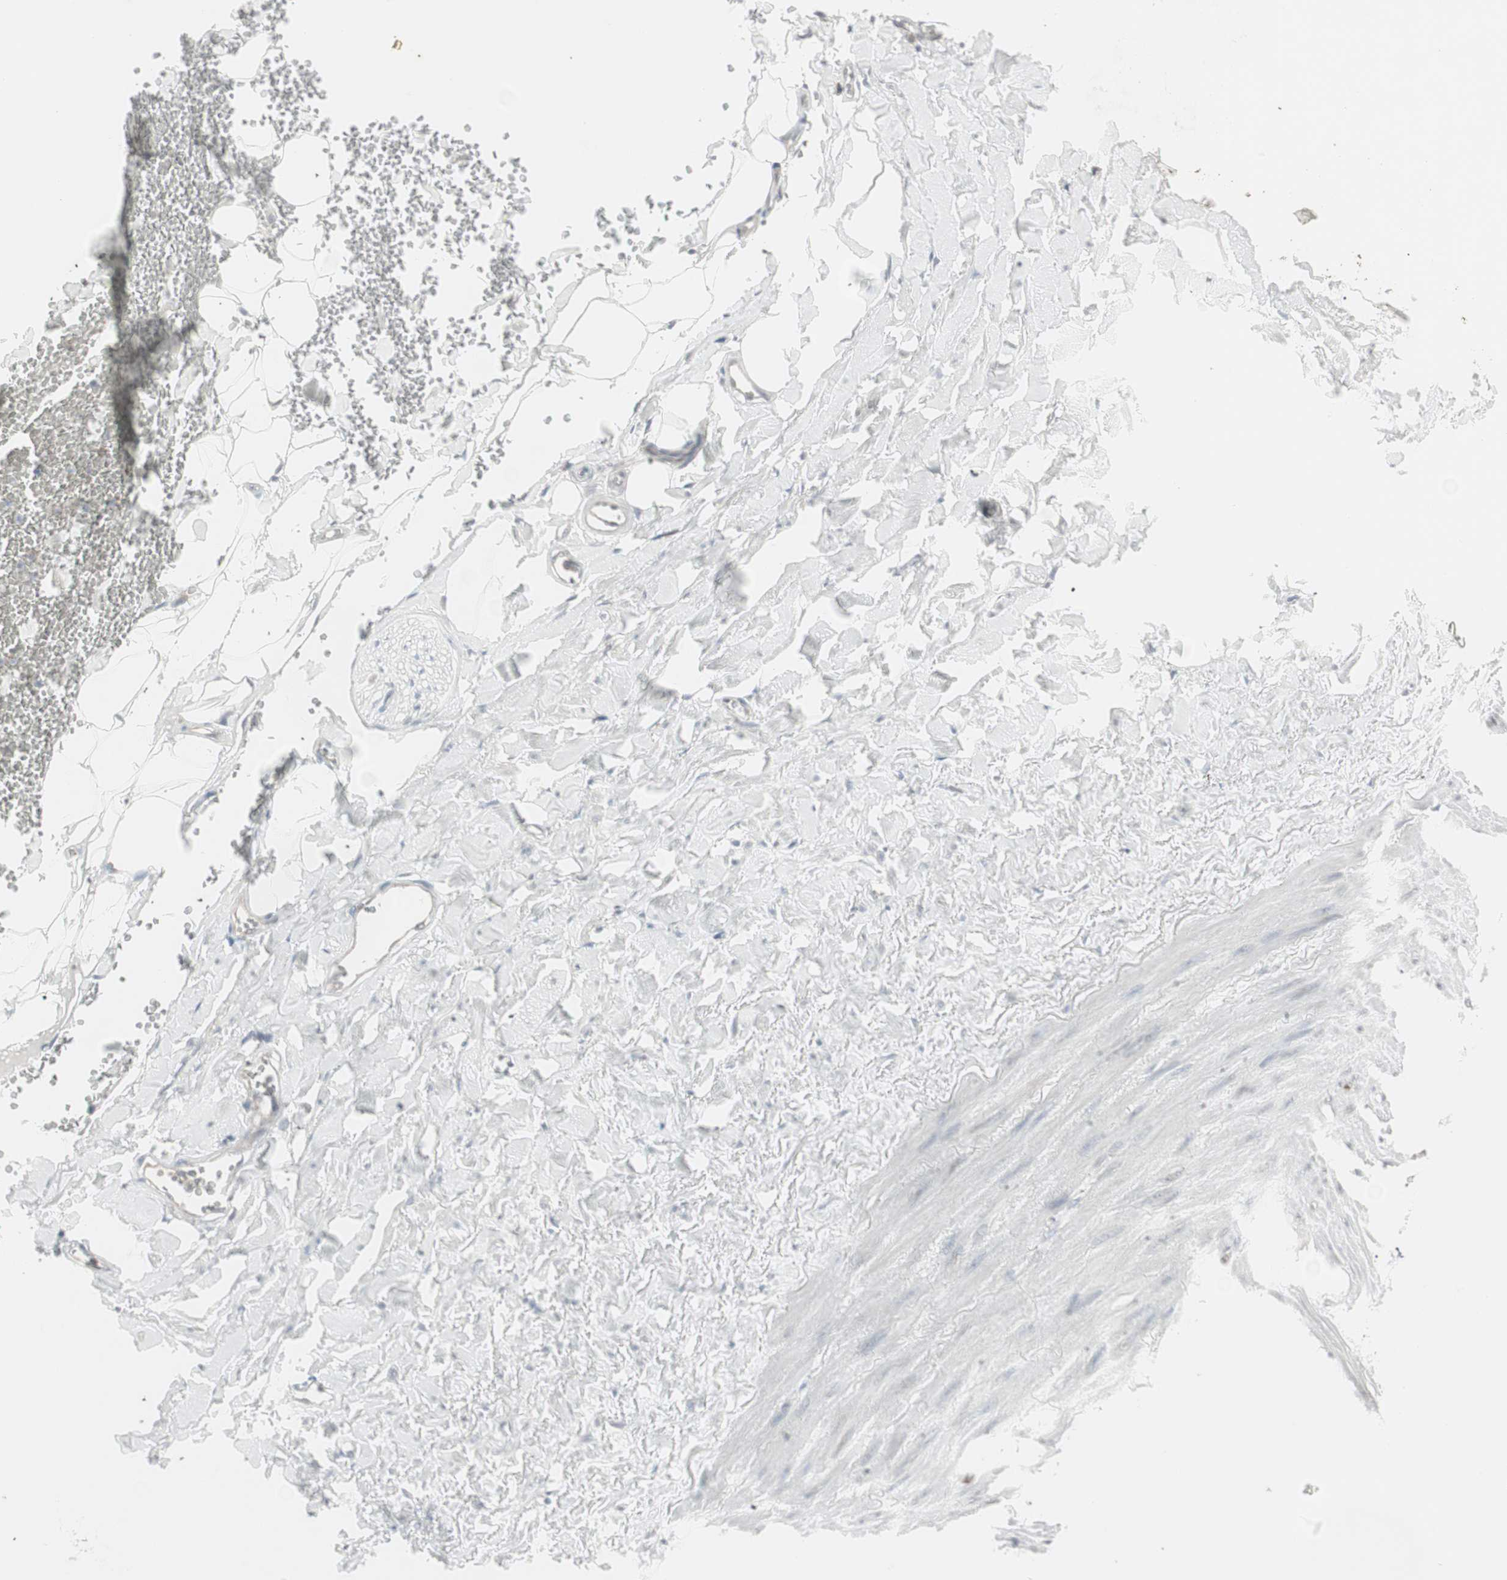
{"staining": {"intensity": "negative", "quantity": "none", "location": "none"}, "tissue": "adipose tissue", "cell_type": "Adipocytes", "image_type": "normal", "snomed": [{"axis": "morphology", "description": "Normal tissue, NOS"}, {"axis": "topography", "description": "Adipose tissue"}, {"axis": "topography", "description": "Peripheral nerve tissue"}], "caption": "A high-resolution micrograph shows IHC staining of unremarkable adipose tissue, which demonstrates no significant expression in adipocytes.", "gene": "MAP4K4", "patient": {"sex": "male", "age": 52}}